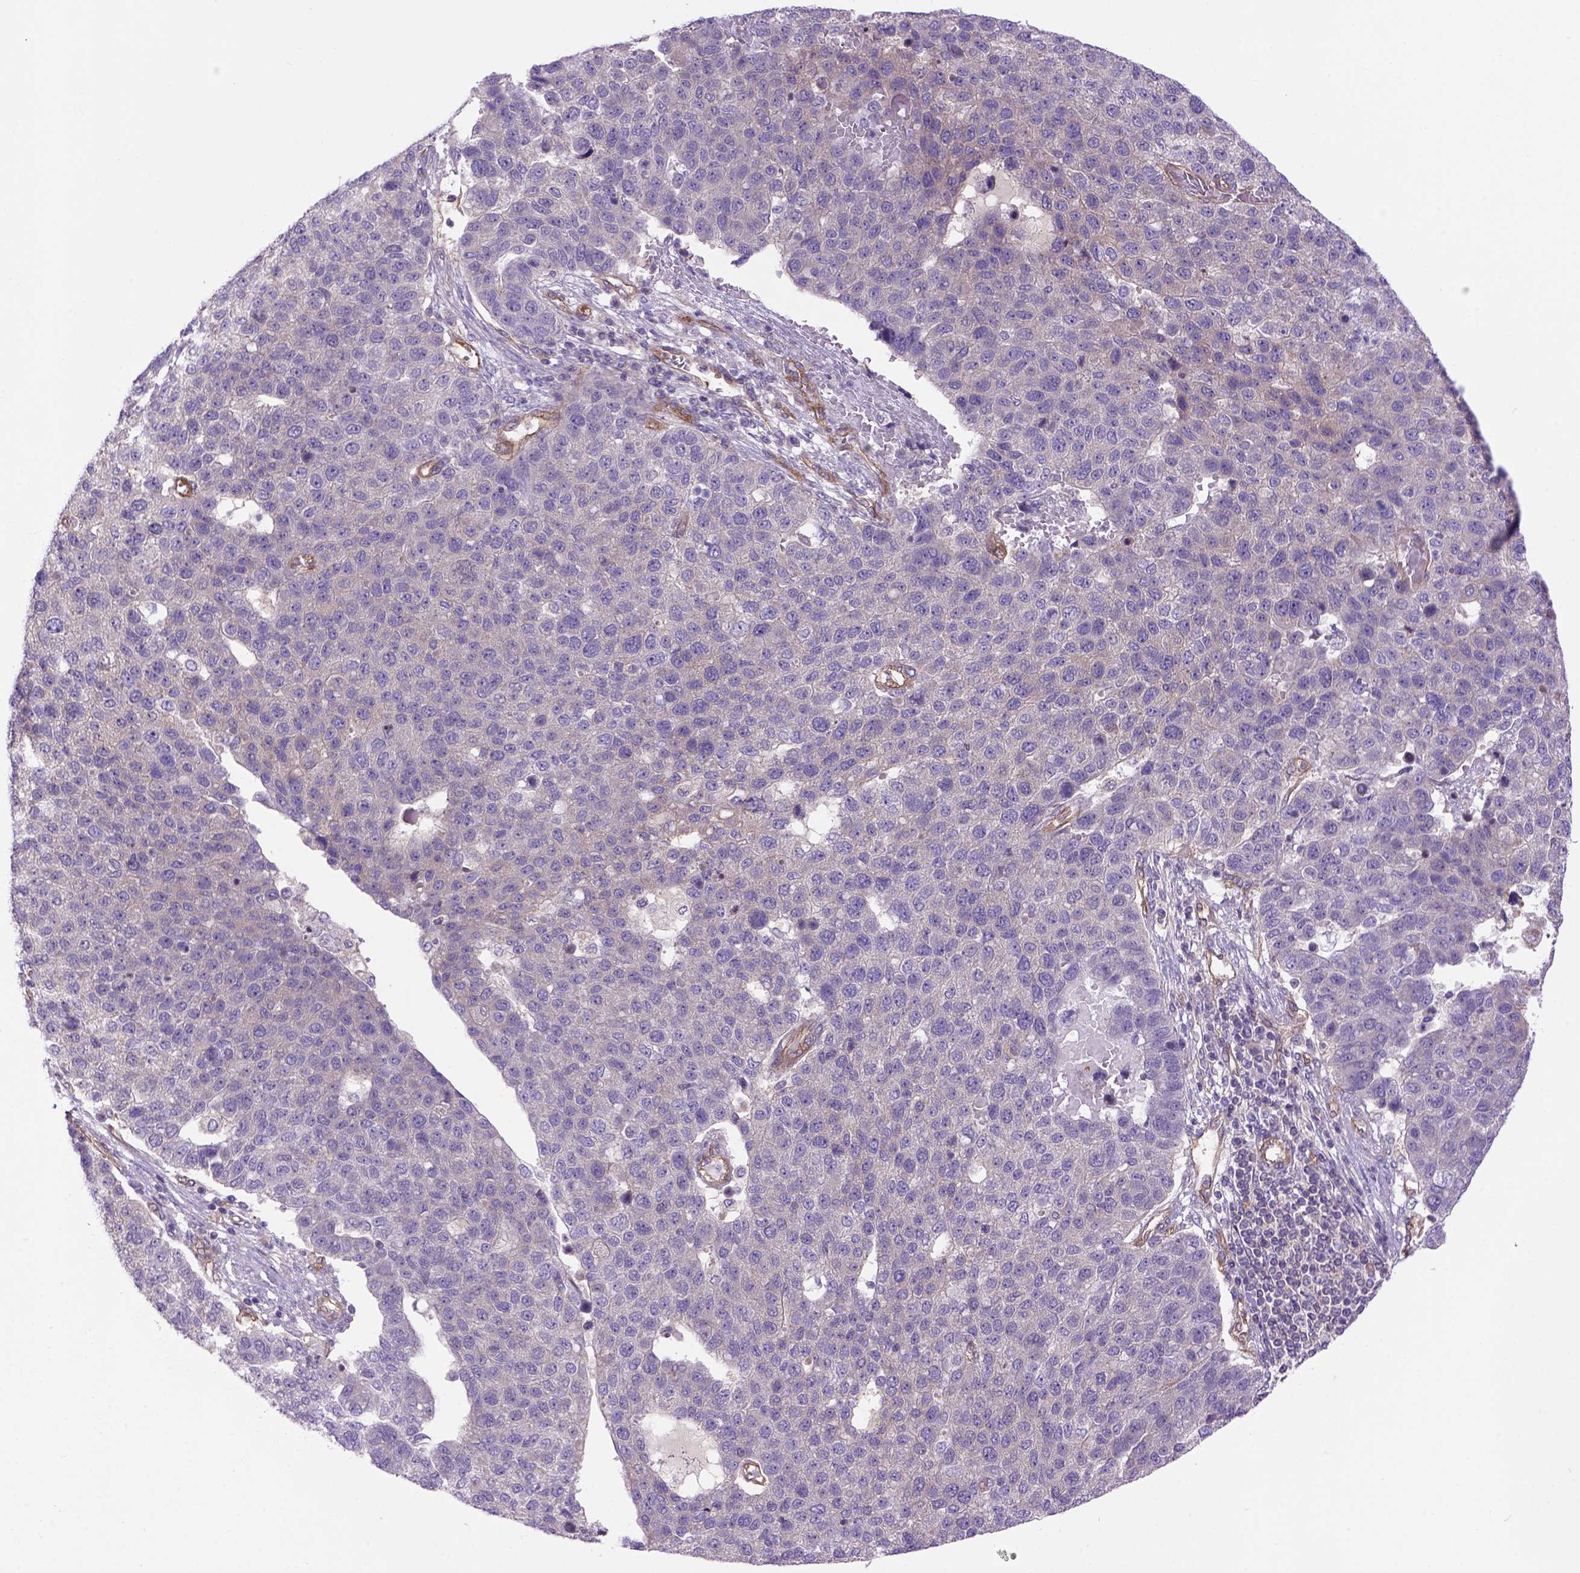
{"staining": {"intensity": "negative", "quantity": "none", "location": "none"}, "tissue": "pancreatic cancer", "cell_type": "Tumor cells", "image_type": "cancer", "snomed": [{"axis": "morphology", "description": "Adenocarcinoma, NOS"}, {"axis": "topography", "description": "Pancreas"}], "caption": "Protein analysis of pancreatic cancer shows no significant positivity in tumor cells.", "gene": "CASKIN2", "patient": {"sex": "female", "age": 61}}